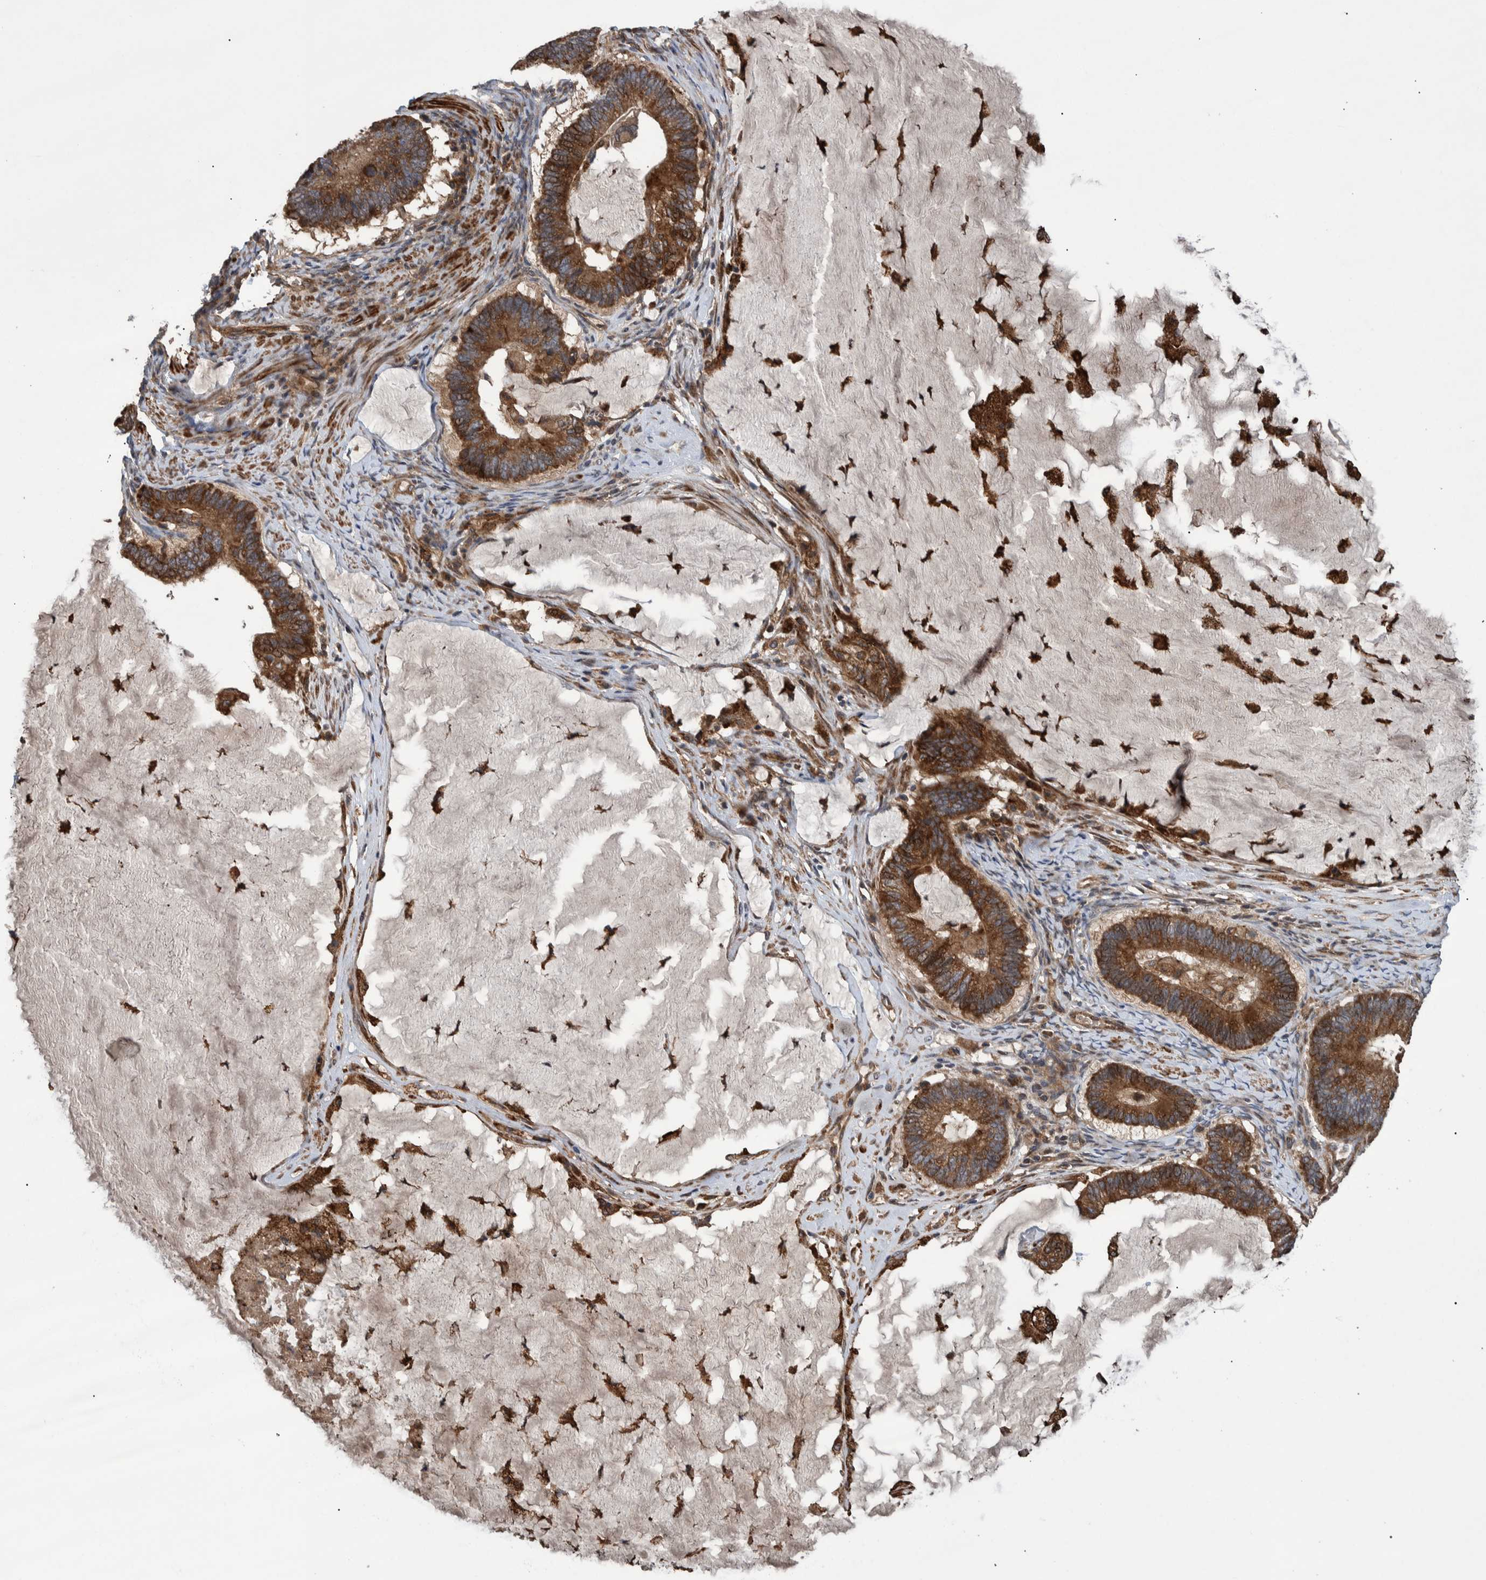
{"staining": {"intensity": "moderate", "quantity": ">75%", "location": "cytoplasmic/membranous"}, "tissue": "ovarian cancer", "cell_type": "Tumor cells", "image_type": "cancer", "snomed": [{"axis": "morphology", "description": "Cystadenocarcinoma, mucinous, NOS"}, {"axis": "topography", "description": "Ovary"}], "caption": "Mucinous cystadenocarcinoma (ovarian) stained for a protein demonstrates moderate cytoplasmic/membranous positivity in tumor cells.", "gene": "B3GNTL1", "patient": {"sex": "female", "age": 61}}